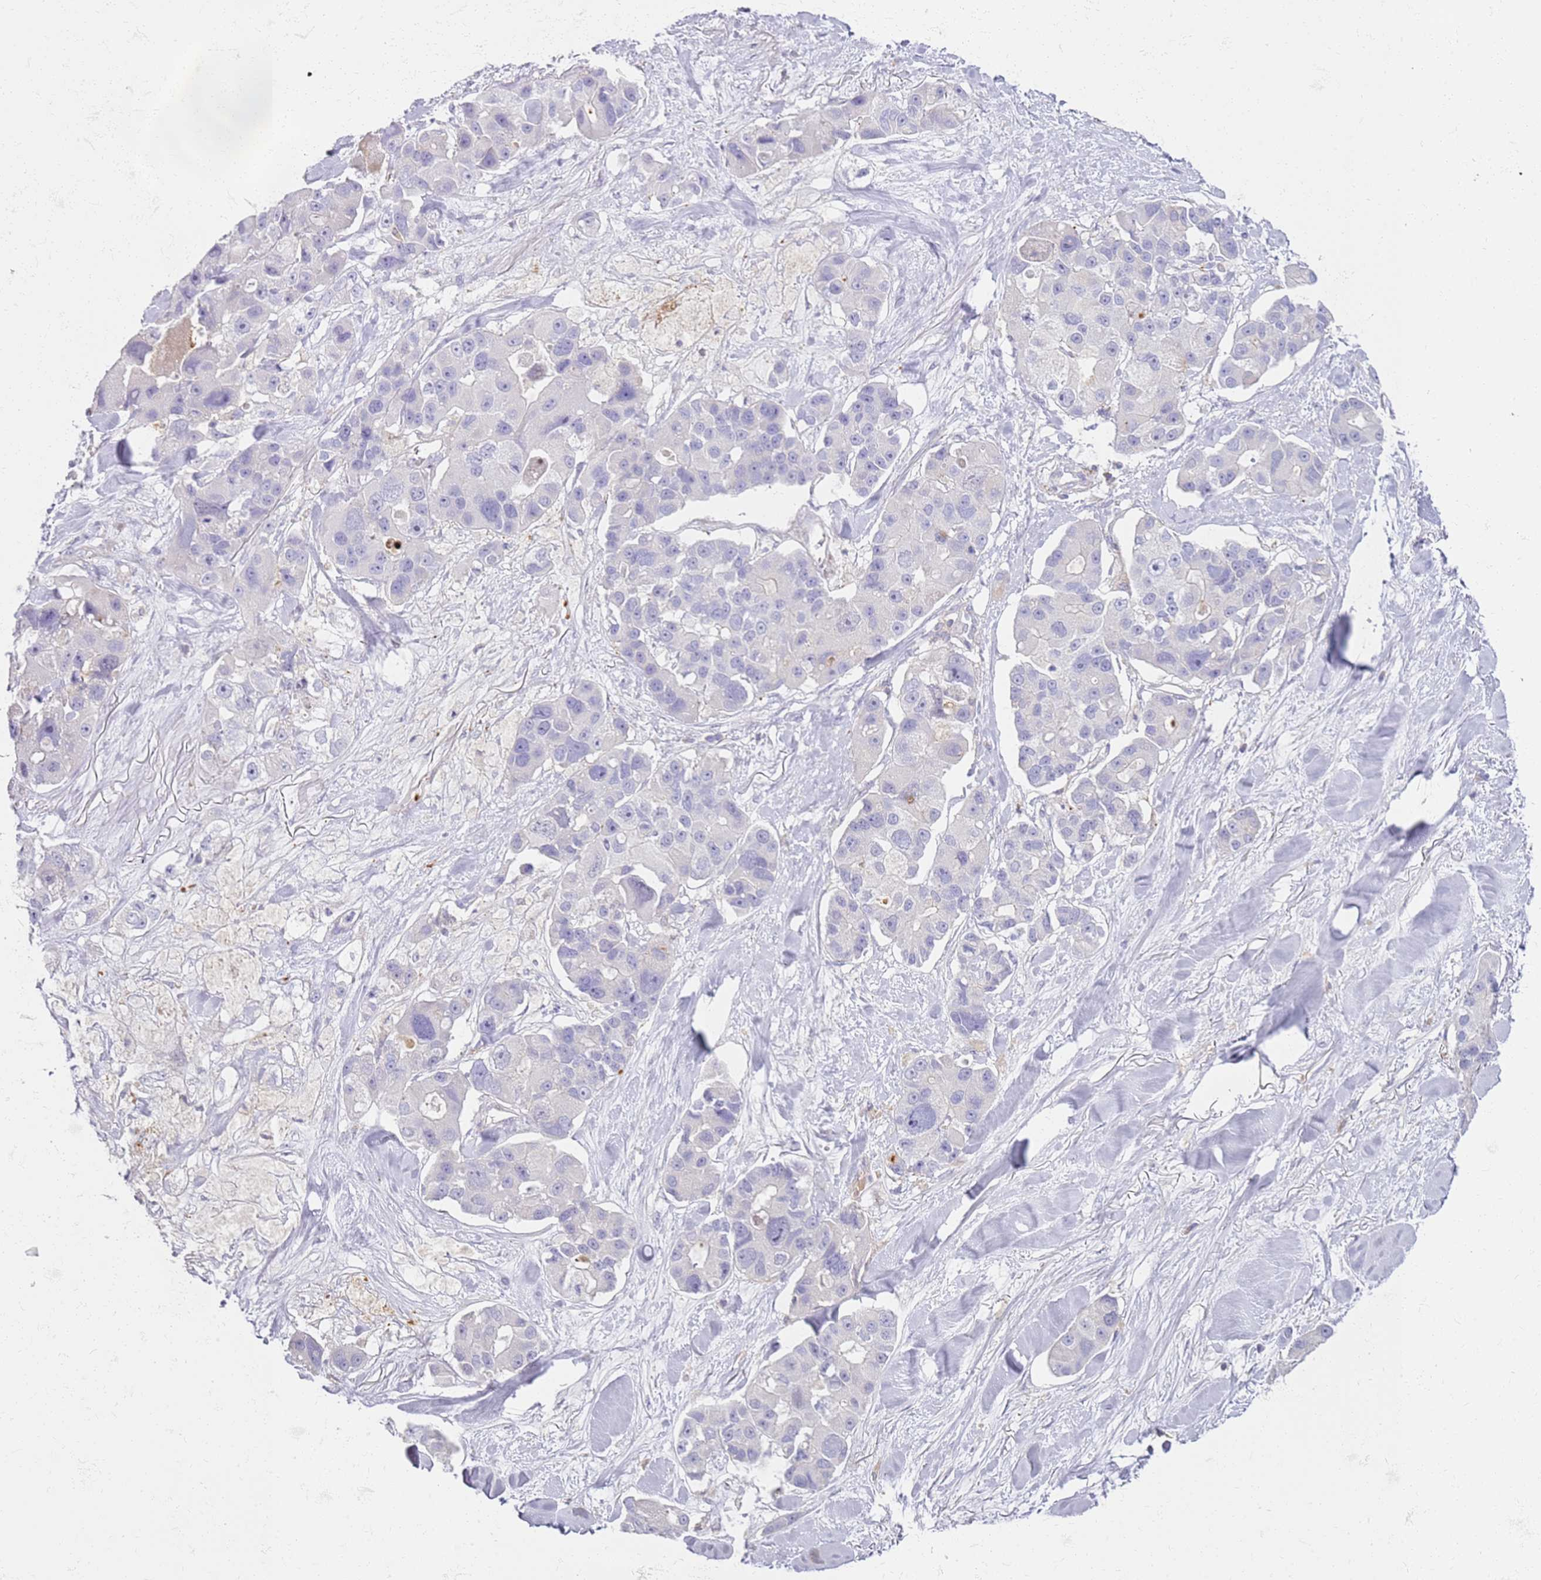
{"staining": {"intensity": "negative", "quantity": "none", "location": "none"}, "tissue": "lung cancer", "cell_type": "Tumor cells", "image_type": "cancer", "snomed": [{"axis": "morphology", "description": "Adenocarcinoma, NOS"}, {"axis": "topography", "description": "Lung"}], "caption": "A micrograph of lung cancer stained for a protein reveals no brown staining in tumor cells. (DAB (3,3'-diaminobenzidine) IHC with hematoxylin counter stain).", "gene": "FPR1", "patient": {"sex": "female", "age": 54}}